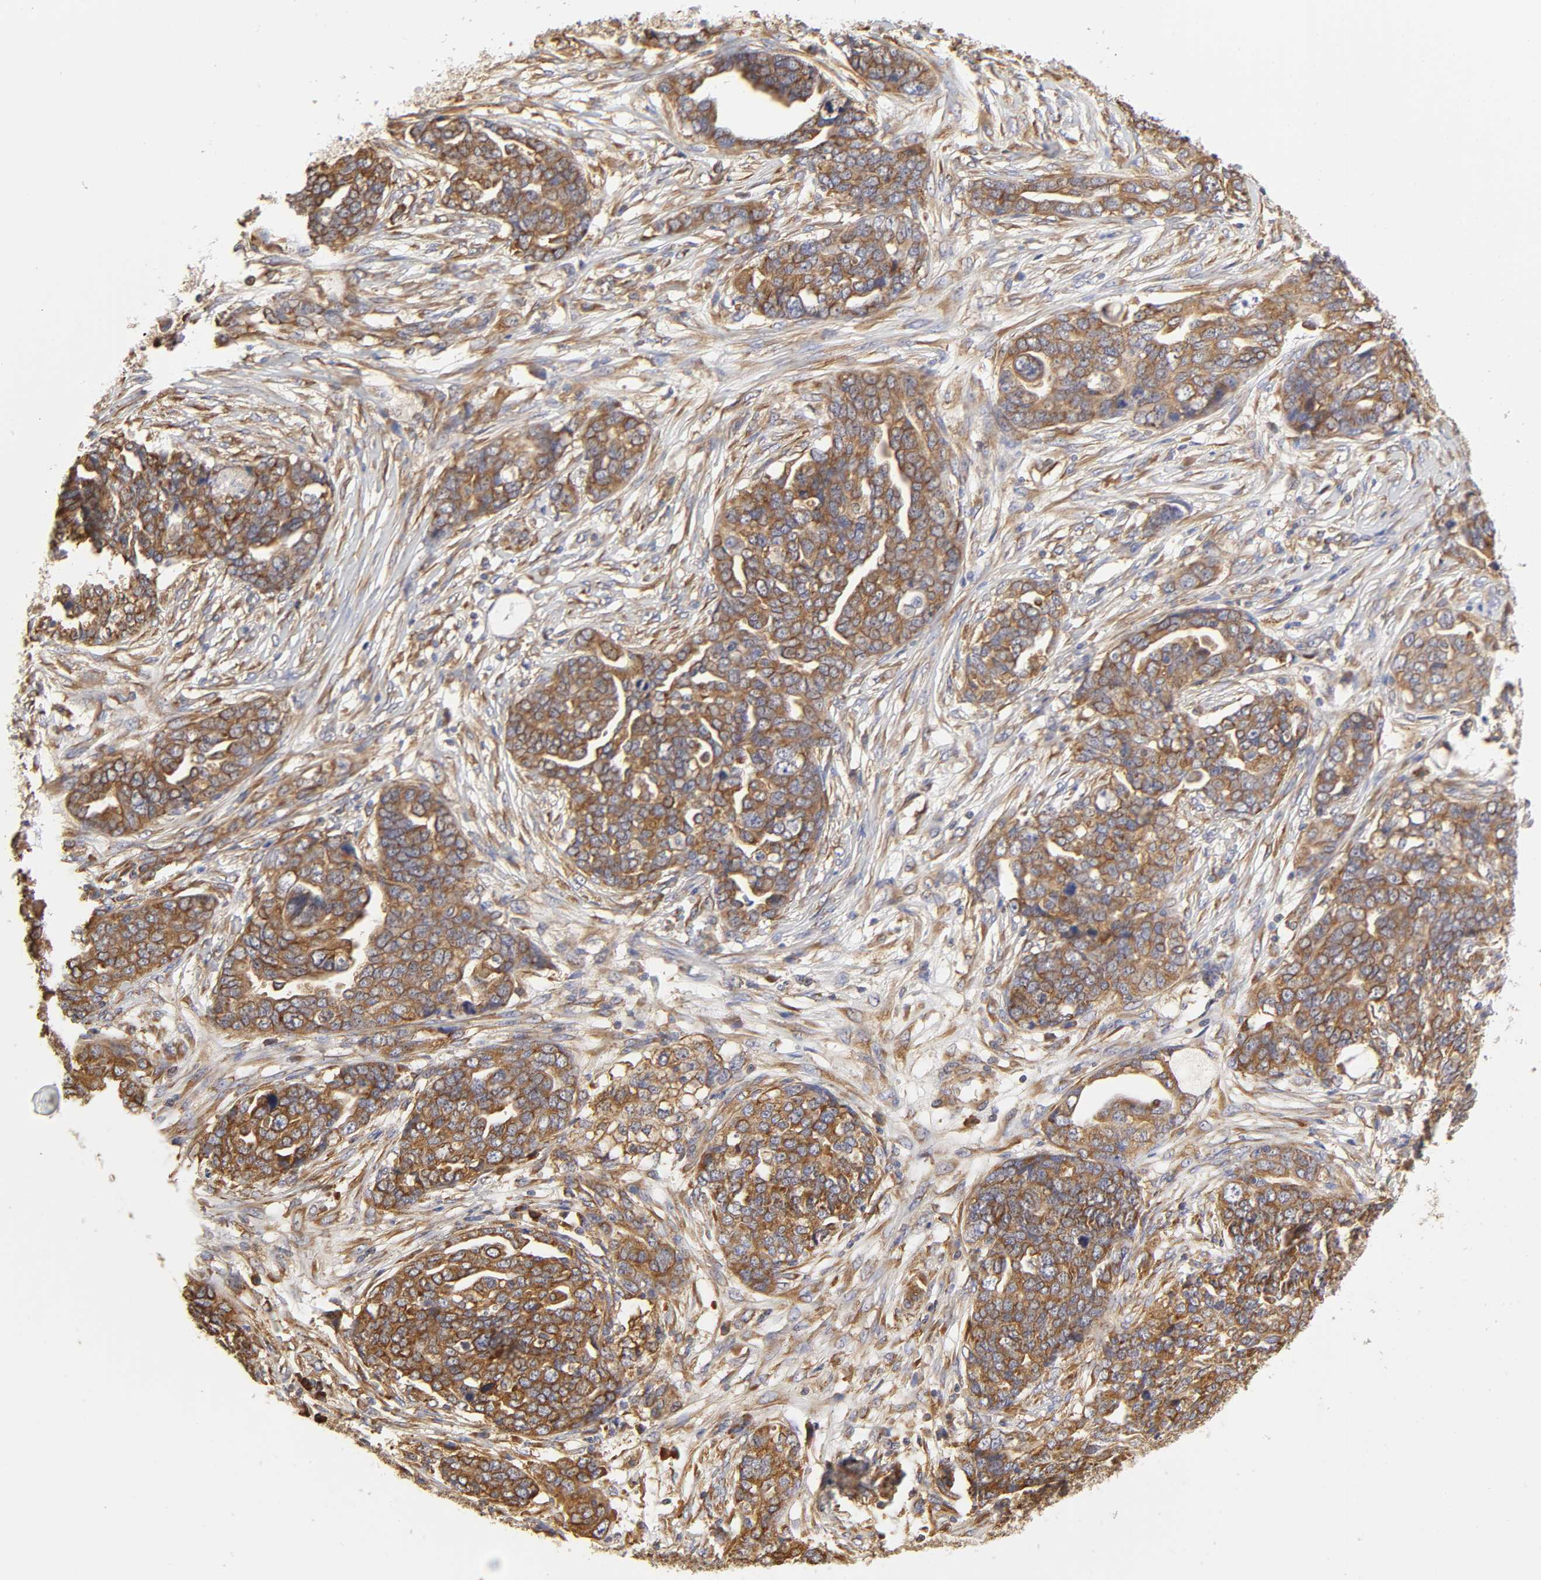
{"staining": {"intensity": "strong", "quantity": ">75%", "location": "cytoplasmic/membranous"}, "tissue": "ovarian cancer", "cell_type": "Tumor cells", "image_type": "cancer", "snomed": [{"axis": "morphology", "description": "Normal tissue, NOS"}, {"axis": "morphology", "description": "Cystadenocarcinoma, serous, NOS"}, {"axis": "topography", "description": "Fallopian tube"}, {"axis": "topography", "description": "Ovary"}], "caption": "Immunohistochemical staining of human ovarian cancer (serous cystadenocarcinoma) demonstrates strong cytoplasmic/membranous protein positivity in approximately >75% of tumor cells. Immunohistochemistry stains the protein of interest in brown and the nuclei are stained blue.", "gene": "RPL14", "patient": {"sex": "female", "age": 56}}